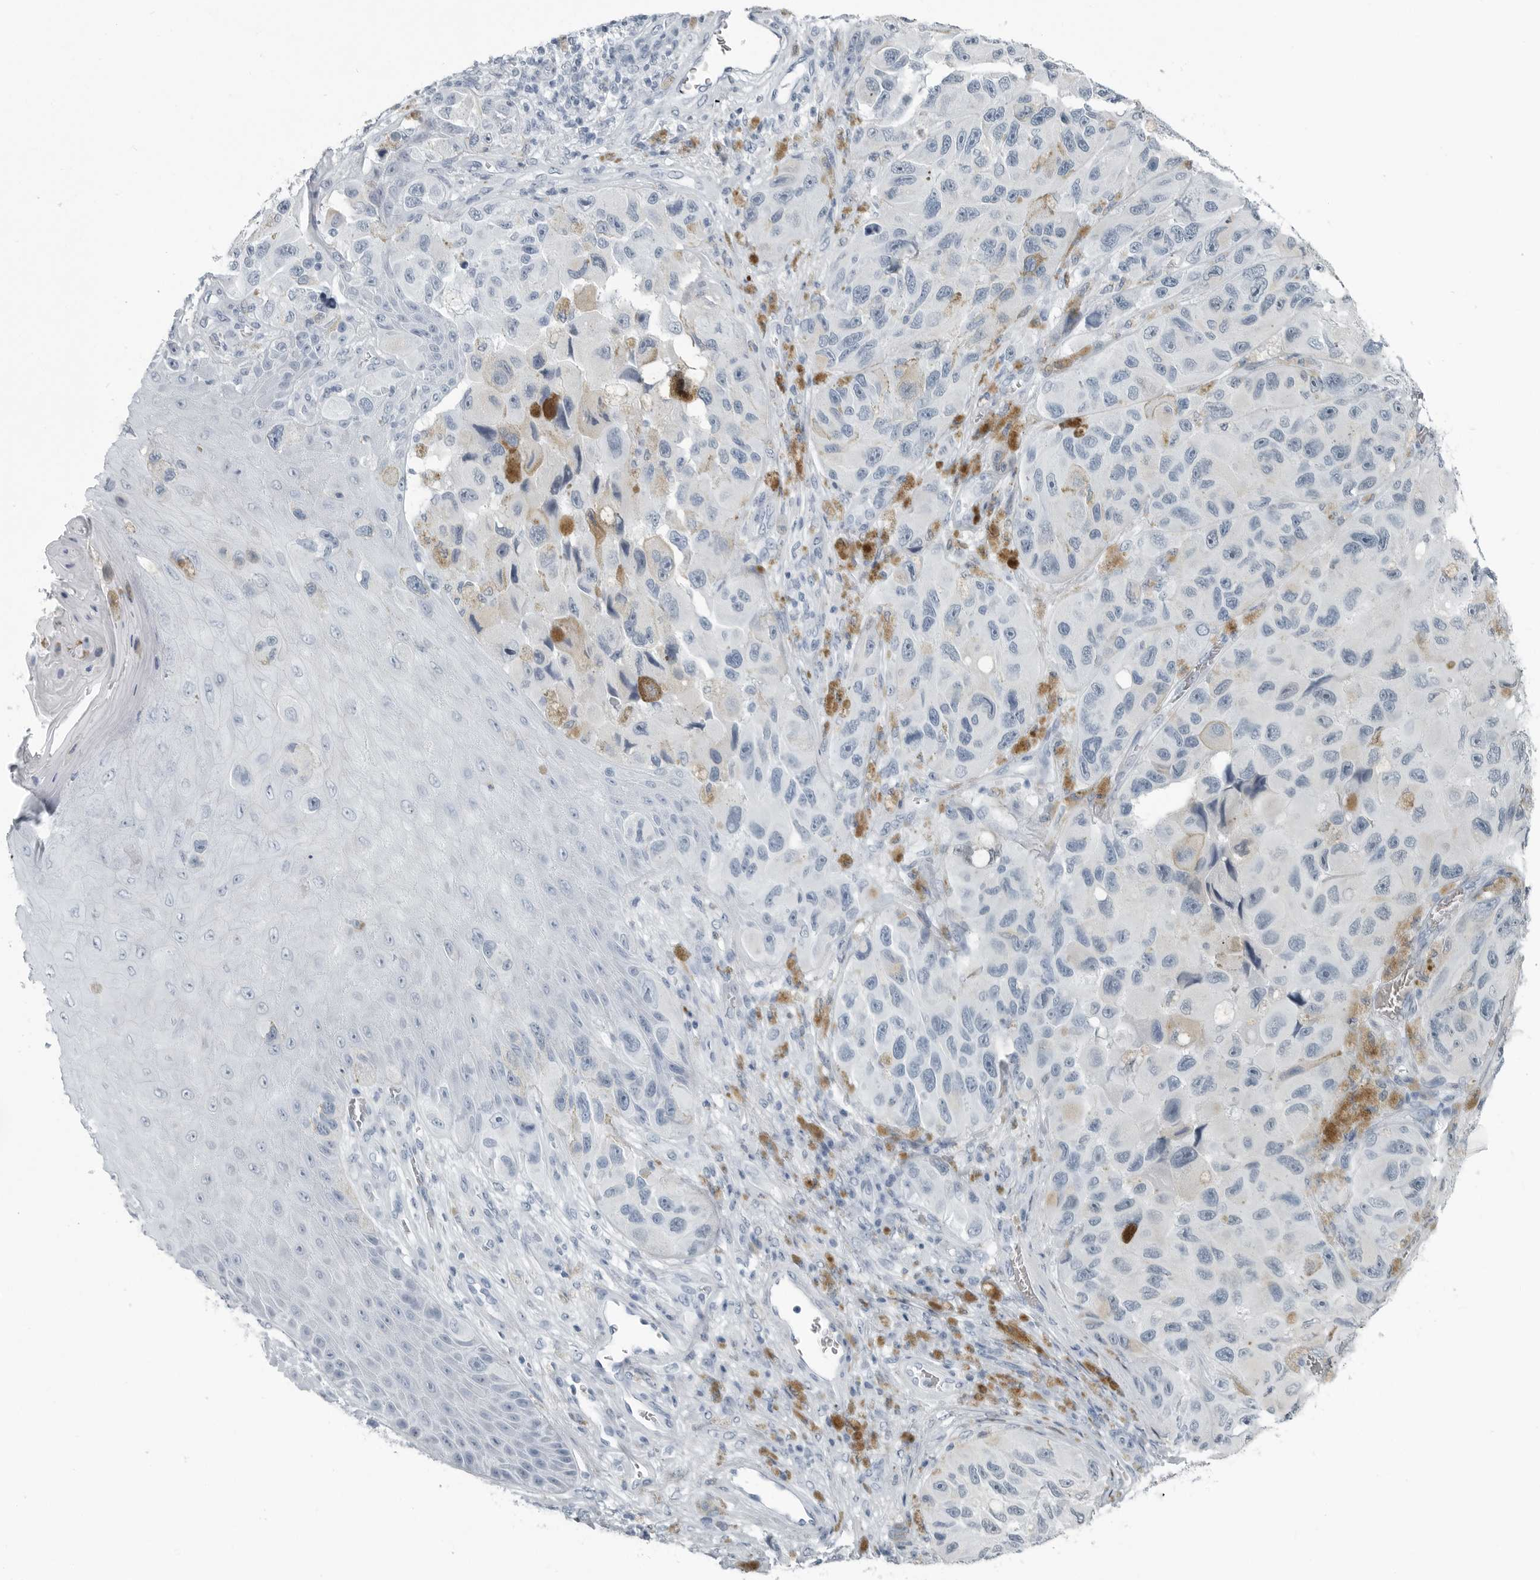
{"staining": {"intensity": "negative", "quantity": "none", "location": "none"}, "tissue": "melanoma", "cell_type": "Tumor cells", "image_type": "cancer", "snomed": [{"axis": "morphology", "description": "Malignant melanoma, NOS"}, {"axis": "topography", "description": "Skin"}], "caption": "Human malignant melanoma stained for a protein using immunohistochemistry shows no positivity in tumor cells.", "gene": "FABP6", "patient": {"sex": "female", "age": 73}}